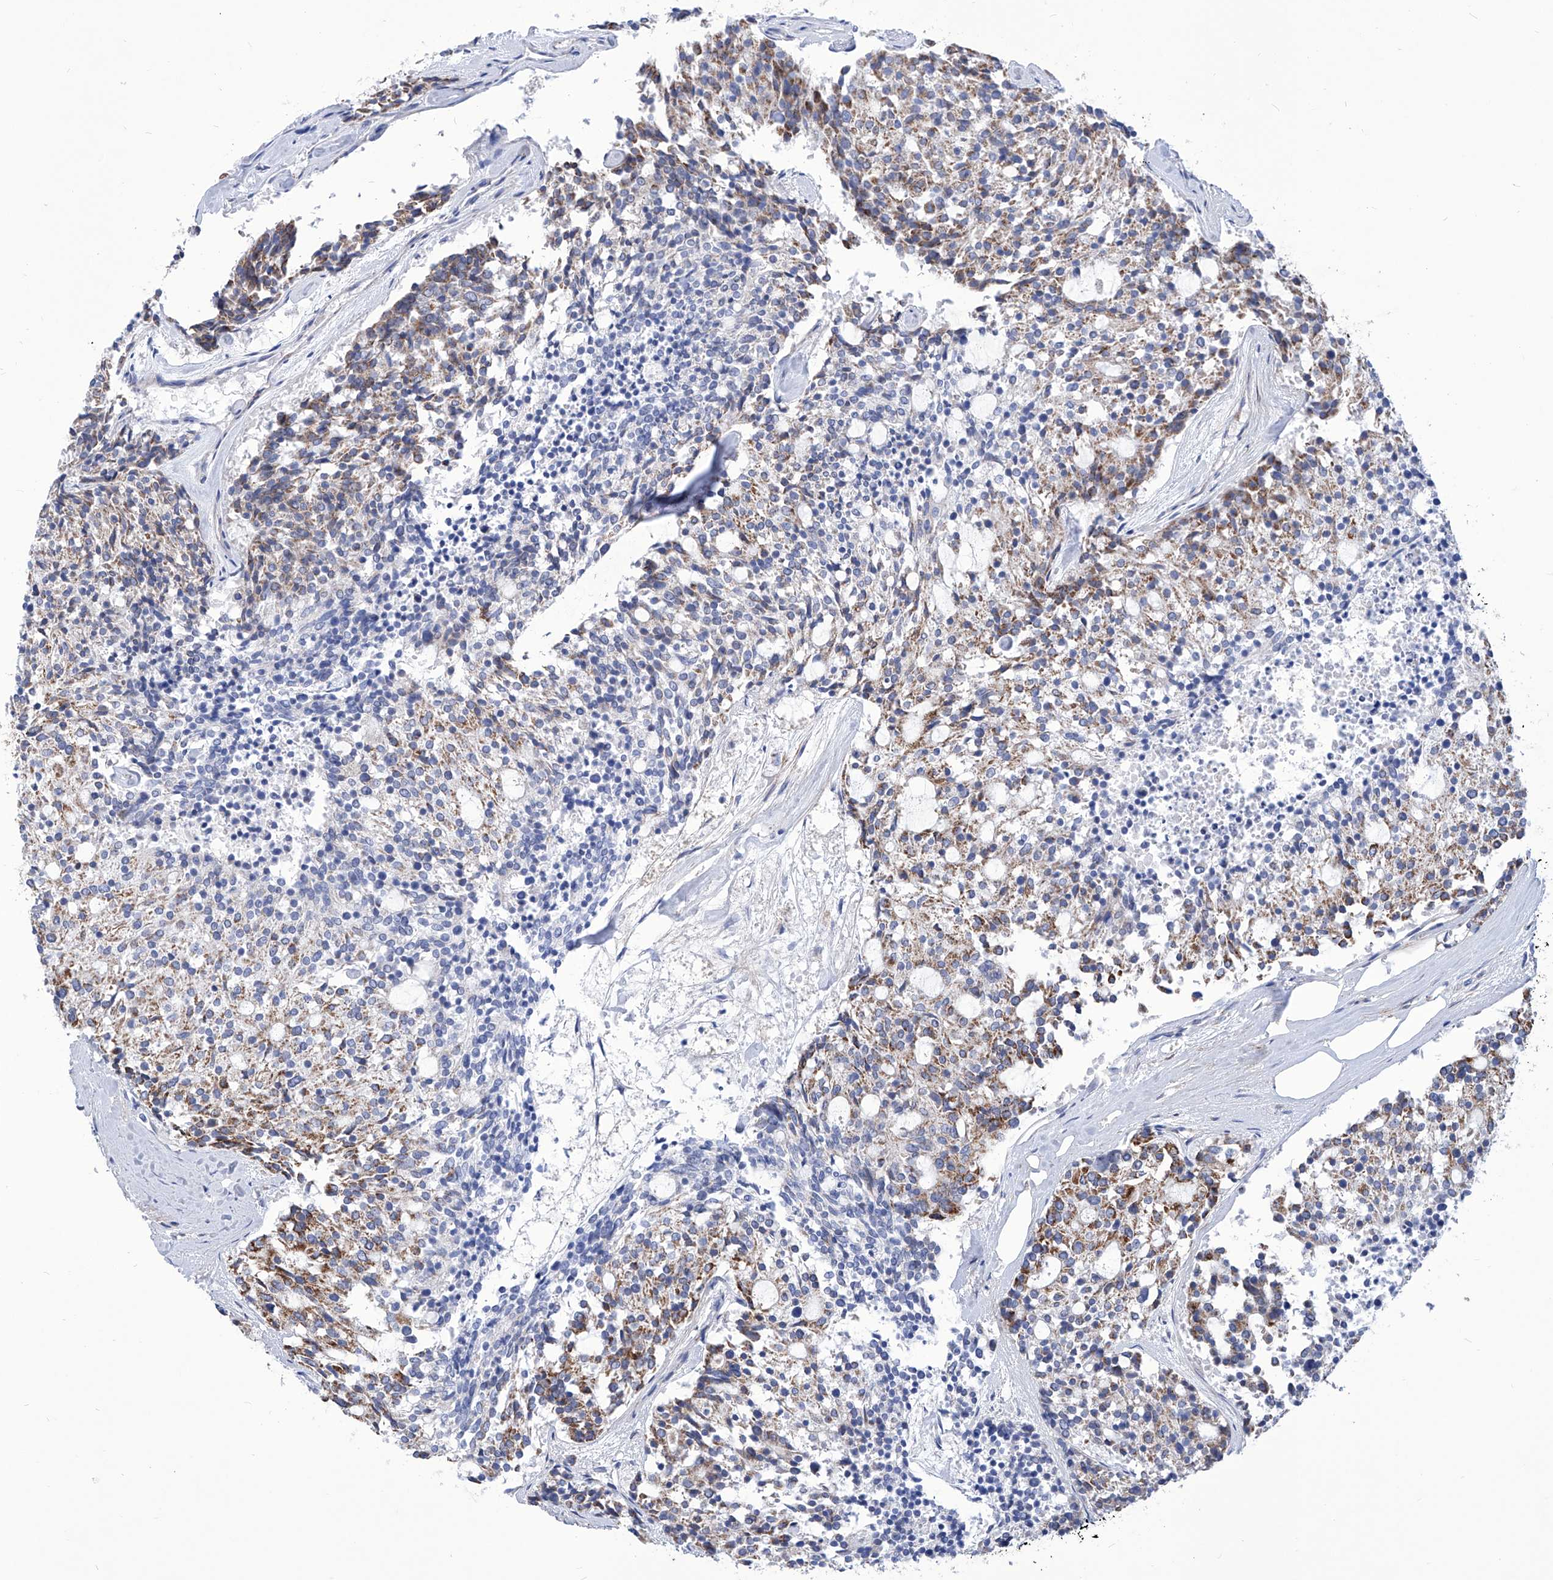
{"staining": {"intensity": "moderate", "quantity": "25%-75%", "location": "cytoplasmic/membranous"}, "tissue": "carcinoid", "cell_type": "Tumor cells", "image_type": "cancer", "snomed": [{"axis": "morphology", "description": "Carcinoid, malignant, NOS"}, {"axis": "topography", "description": "Pancreas"}], "caption": "Human carcinoid stained for a protein (brown) exhibits moderate cytoplasmic/membranous positive positivity in approximately 25%-75% of tumor cells.", "gene": "SRBD1", "patient": {"sex": "female", "age": 54}}